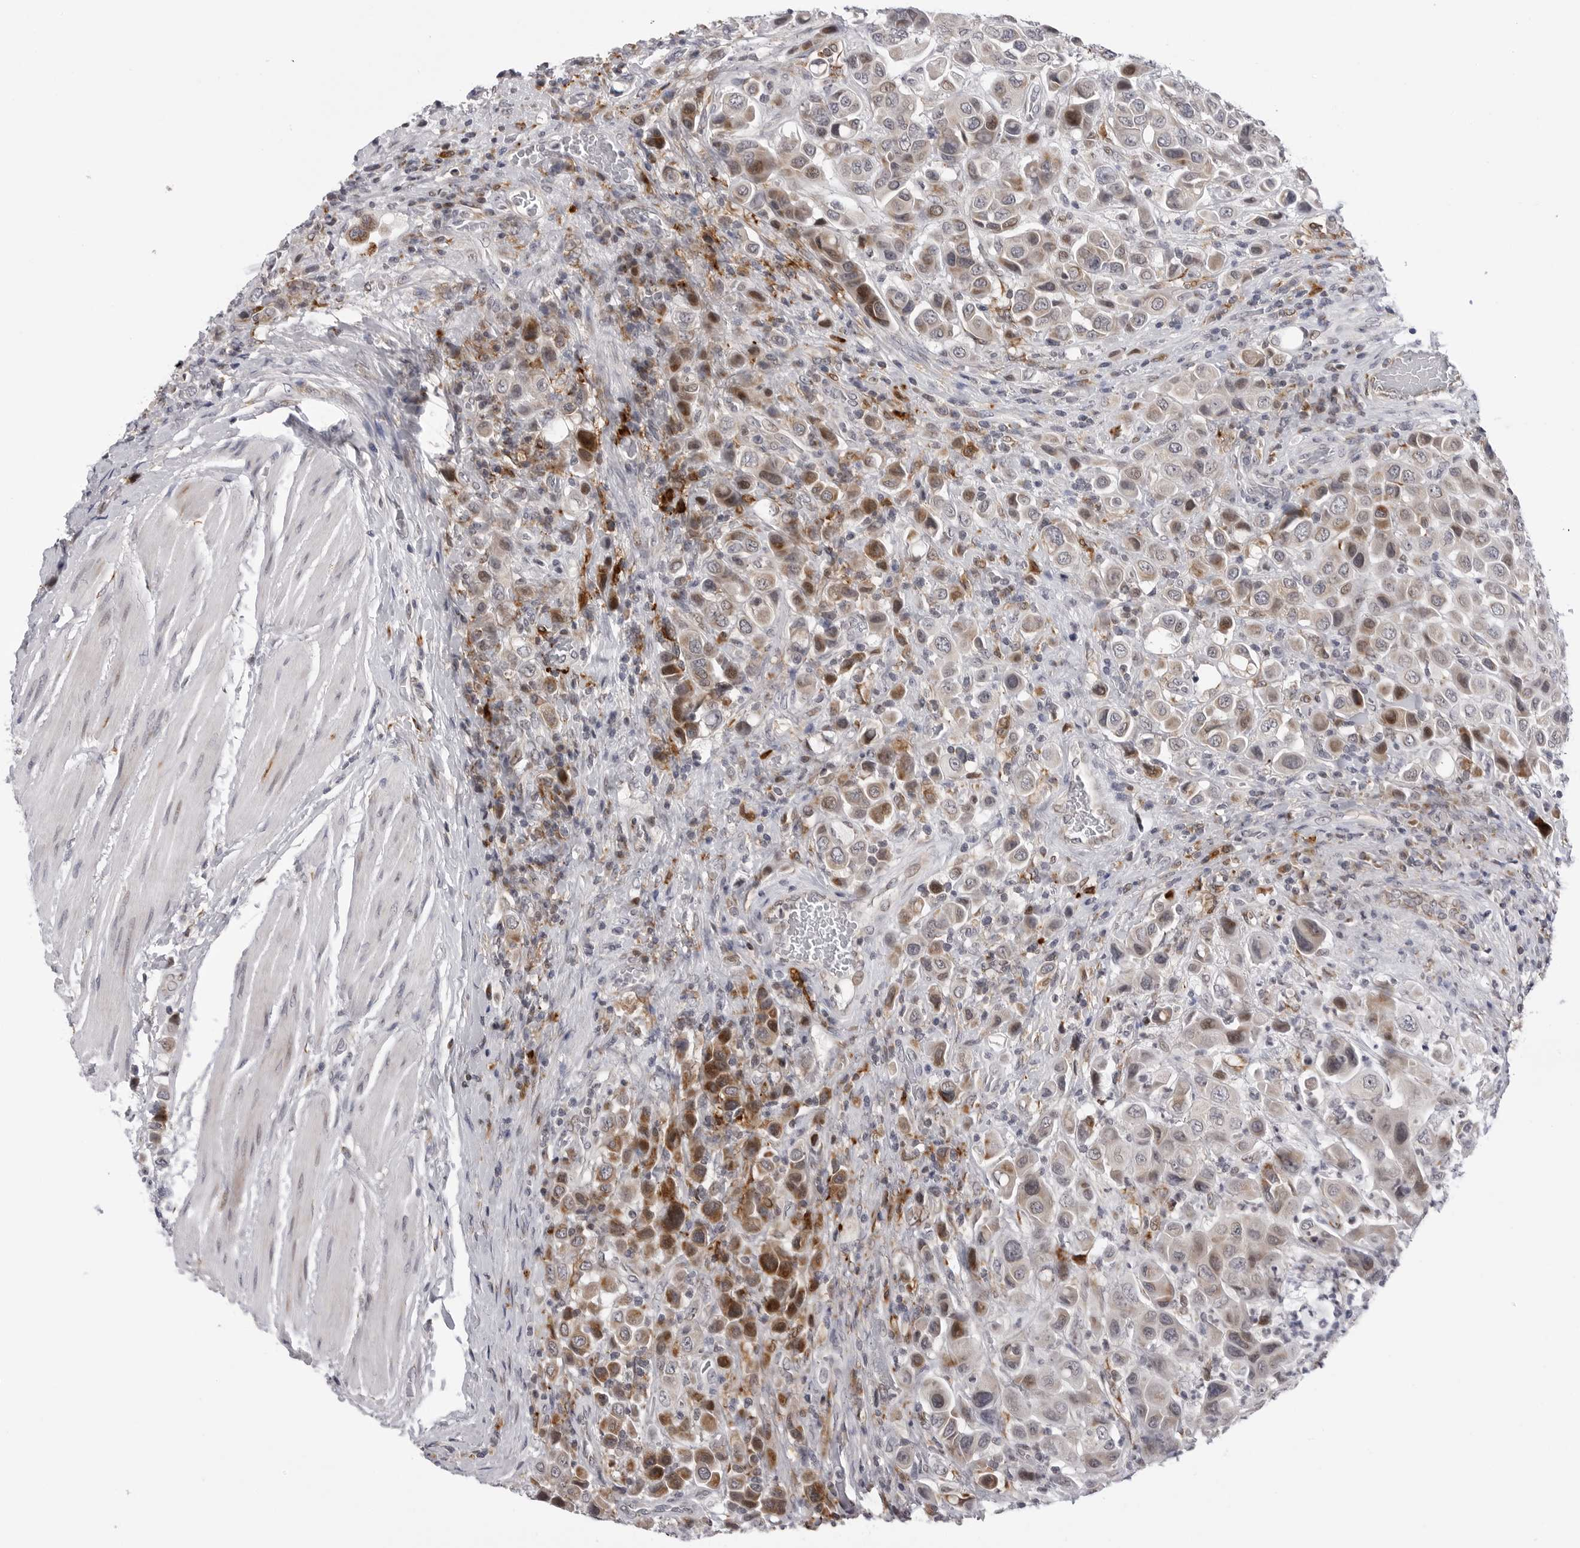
{"staining": {"intensity": "moderate", "quantity": "<25%", "location": "cytoplasmic/membranous"}, "tissue": "urothelial cancer", "cell_type": "Tumor cells", "image_type": "cancer", "snomed": [{"axis": "morphology", "description": "Urothelial carcinoma, High grade"}, {"axis": "topography", "description": "Urinary bladder"}], "caption": "IHC of human high-grade urothelial carcinoma exhibits low levels of moderate cytoplasmic/membranous staining in about <25% of tumor cells.", "gene": "CDK20", "patient": {"sex": "male", "age": 50}}